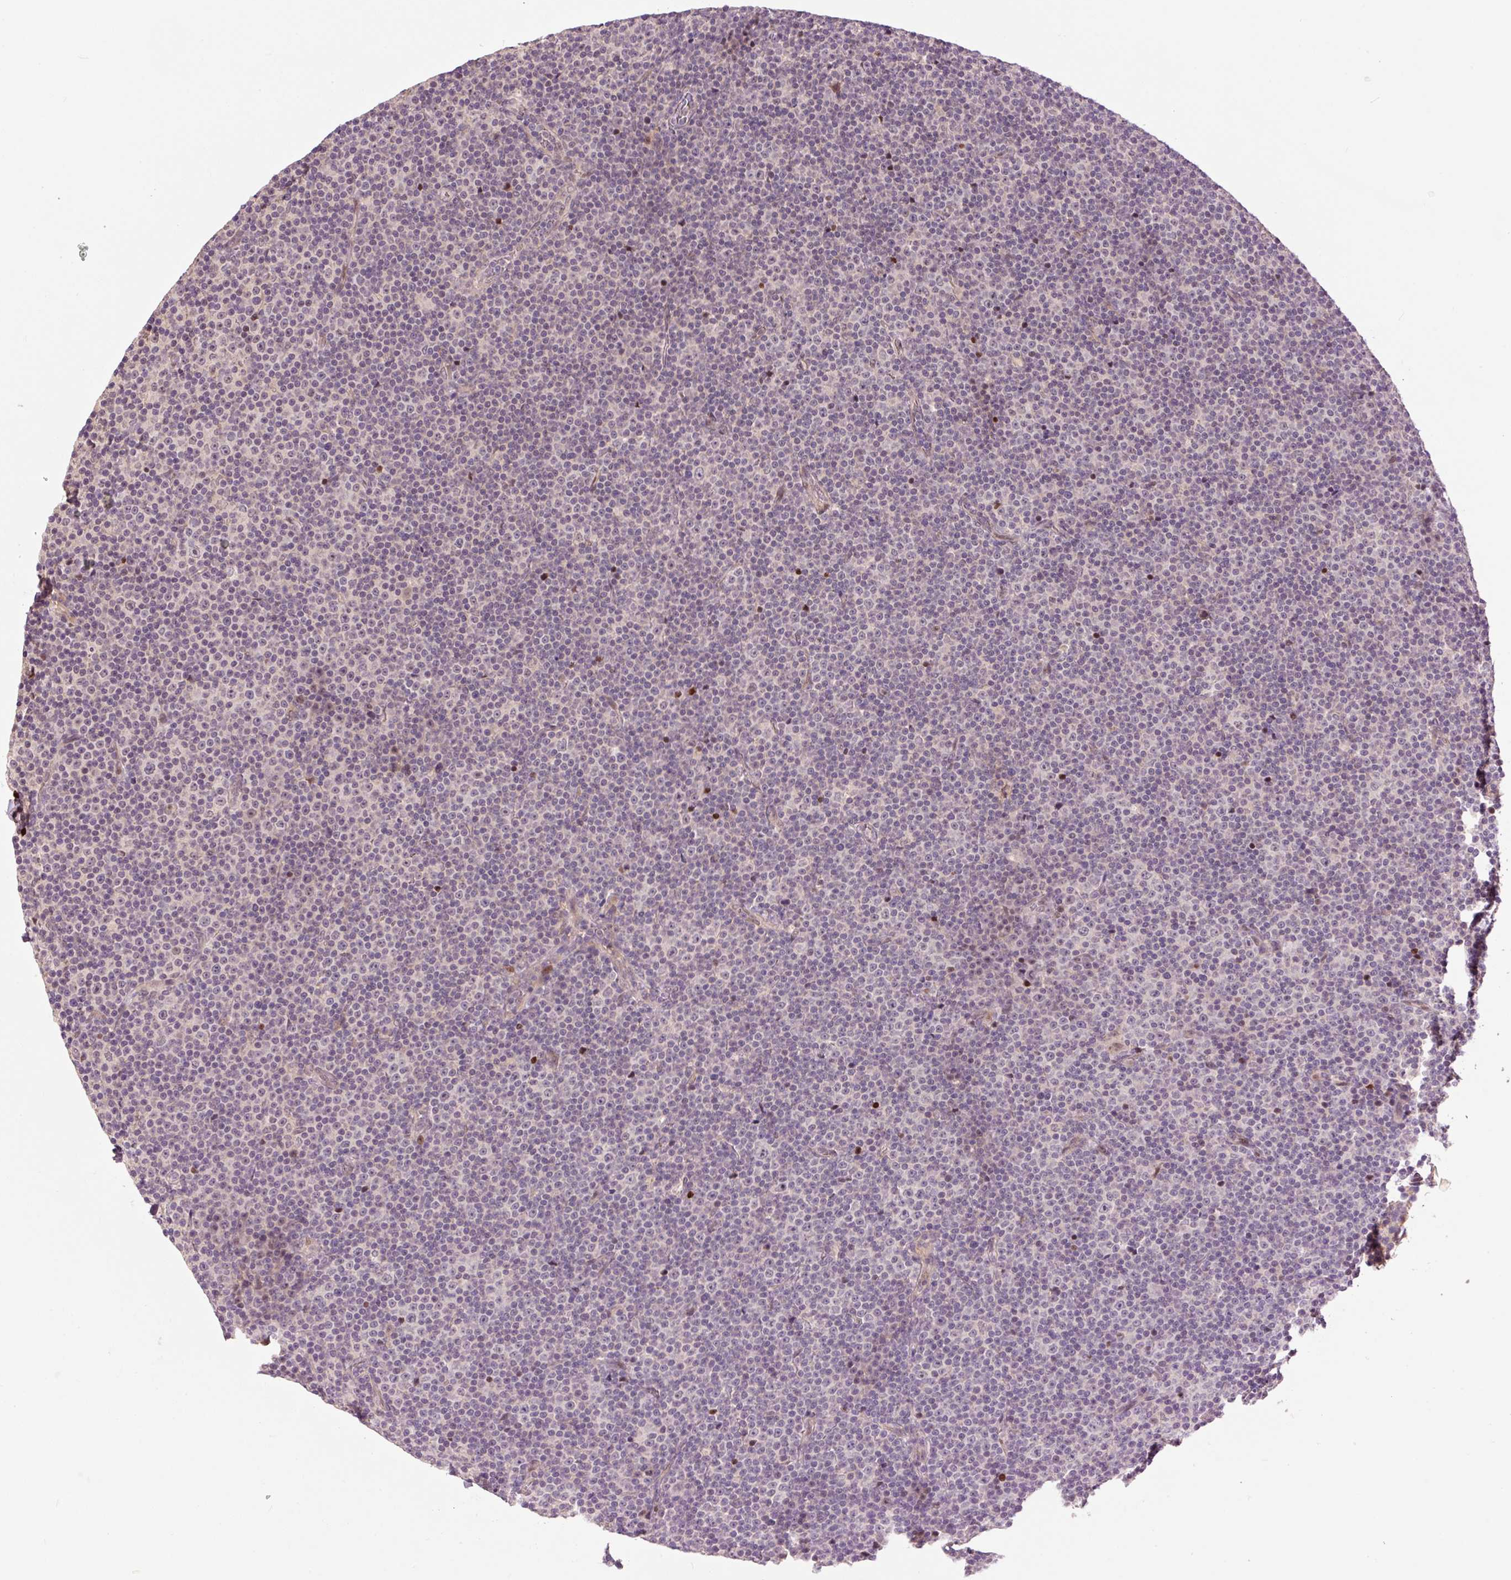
{"staining": {"intensity": "negative", "quantity": "none", "location": "none"}, "tissue": "lymphoma", "cell_type": "Tumor cells", "image_type": "cancer", "snomed": [{"axis": "morphology", "description": "Malignant lymphoma, non-Hodgkin's type, Low grade"}, {"axis": "topography", "description": "Lymph node"}], "caption": "IHC of low-grade malignant lymphoma, non-Hodgkin's type demonstrates no positivity in tumor cells.", "gene": "DPPA4", "patient": {"sex": "female", "age": 67}}